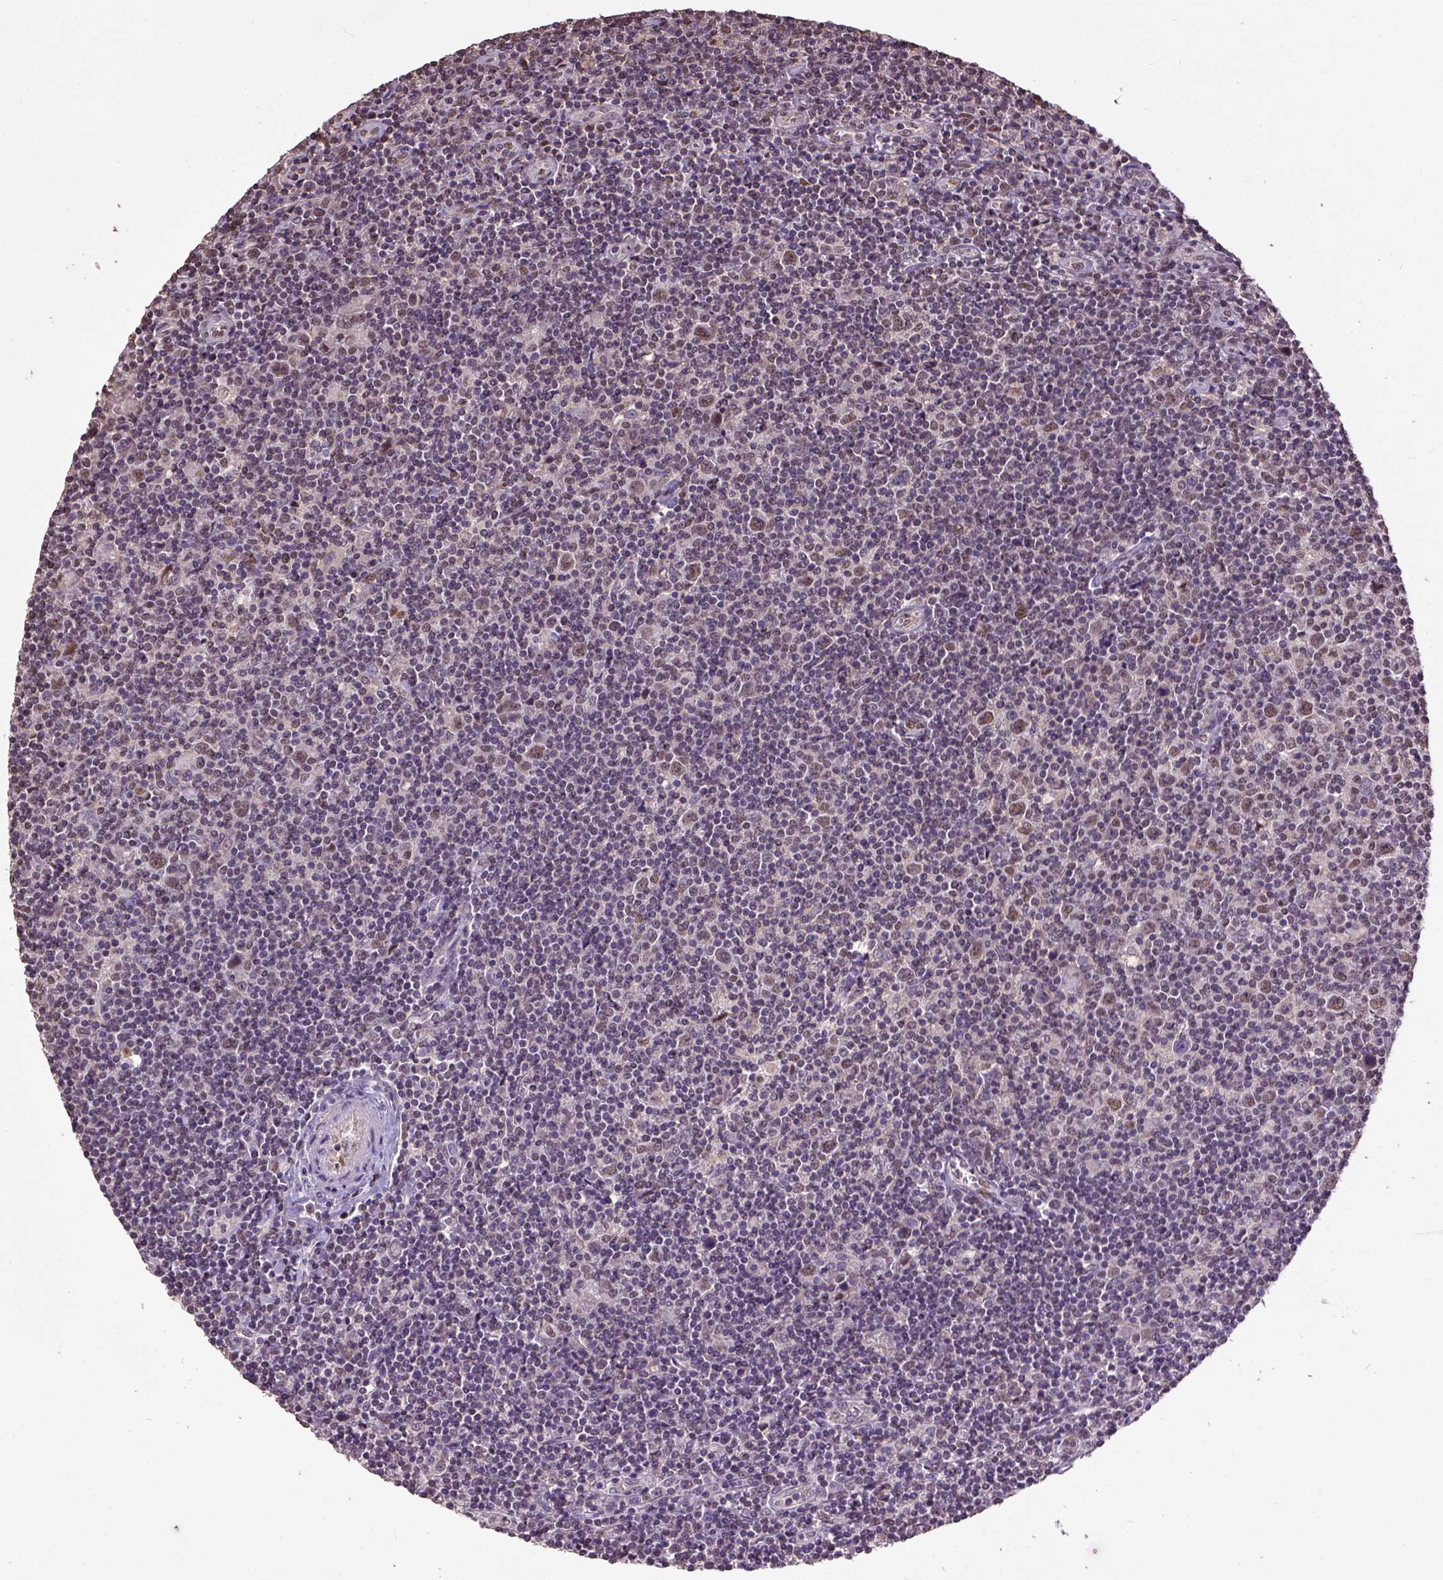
{"staining": {"intensity": "moderate", "quantity": ">75%", "location": "nuclear"}, "tissue": "lymphoma", "cell_type": "Tumor cells", "image_type": "cancer", "snomed": [{"axis": "morphology", "description": "Hodgkin's disease, NOS"}, {"axis": "topography", "description": "Lymph node"}], "caption": "High-power microscopy captured an immunohistochemistry histopathology image of lymphoma, revealing moderate nuclear positivity in about >75% of tumor cells. (DAB = brown stain, brightfield microscopy at high magnification).", "gene": "UBA3", "patient": {"sex": "male", "age": 40}}